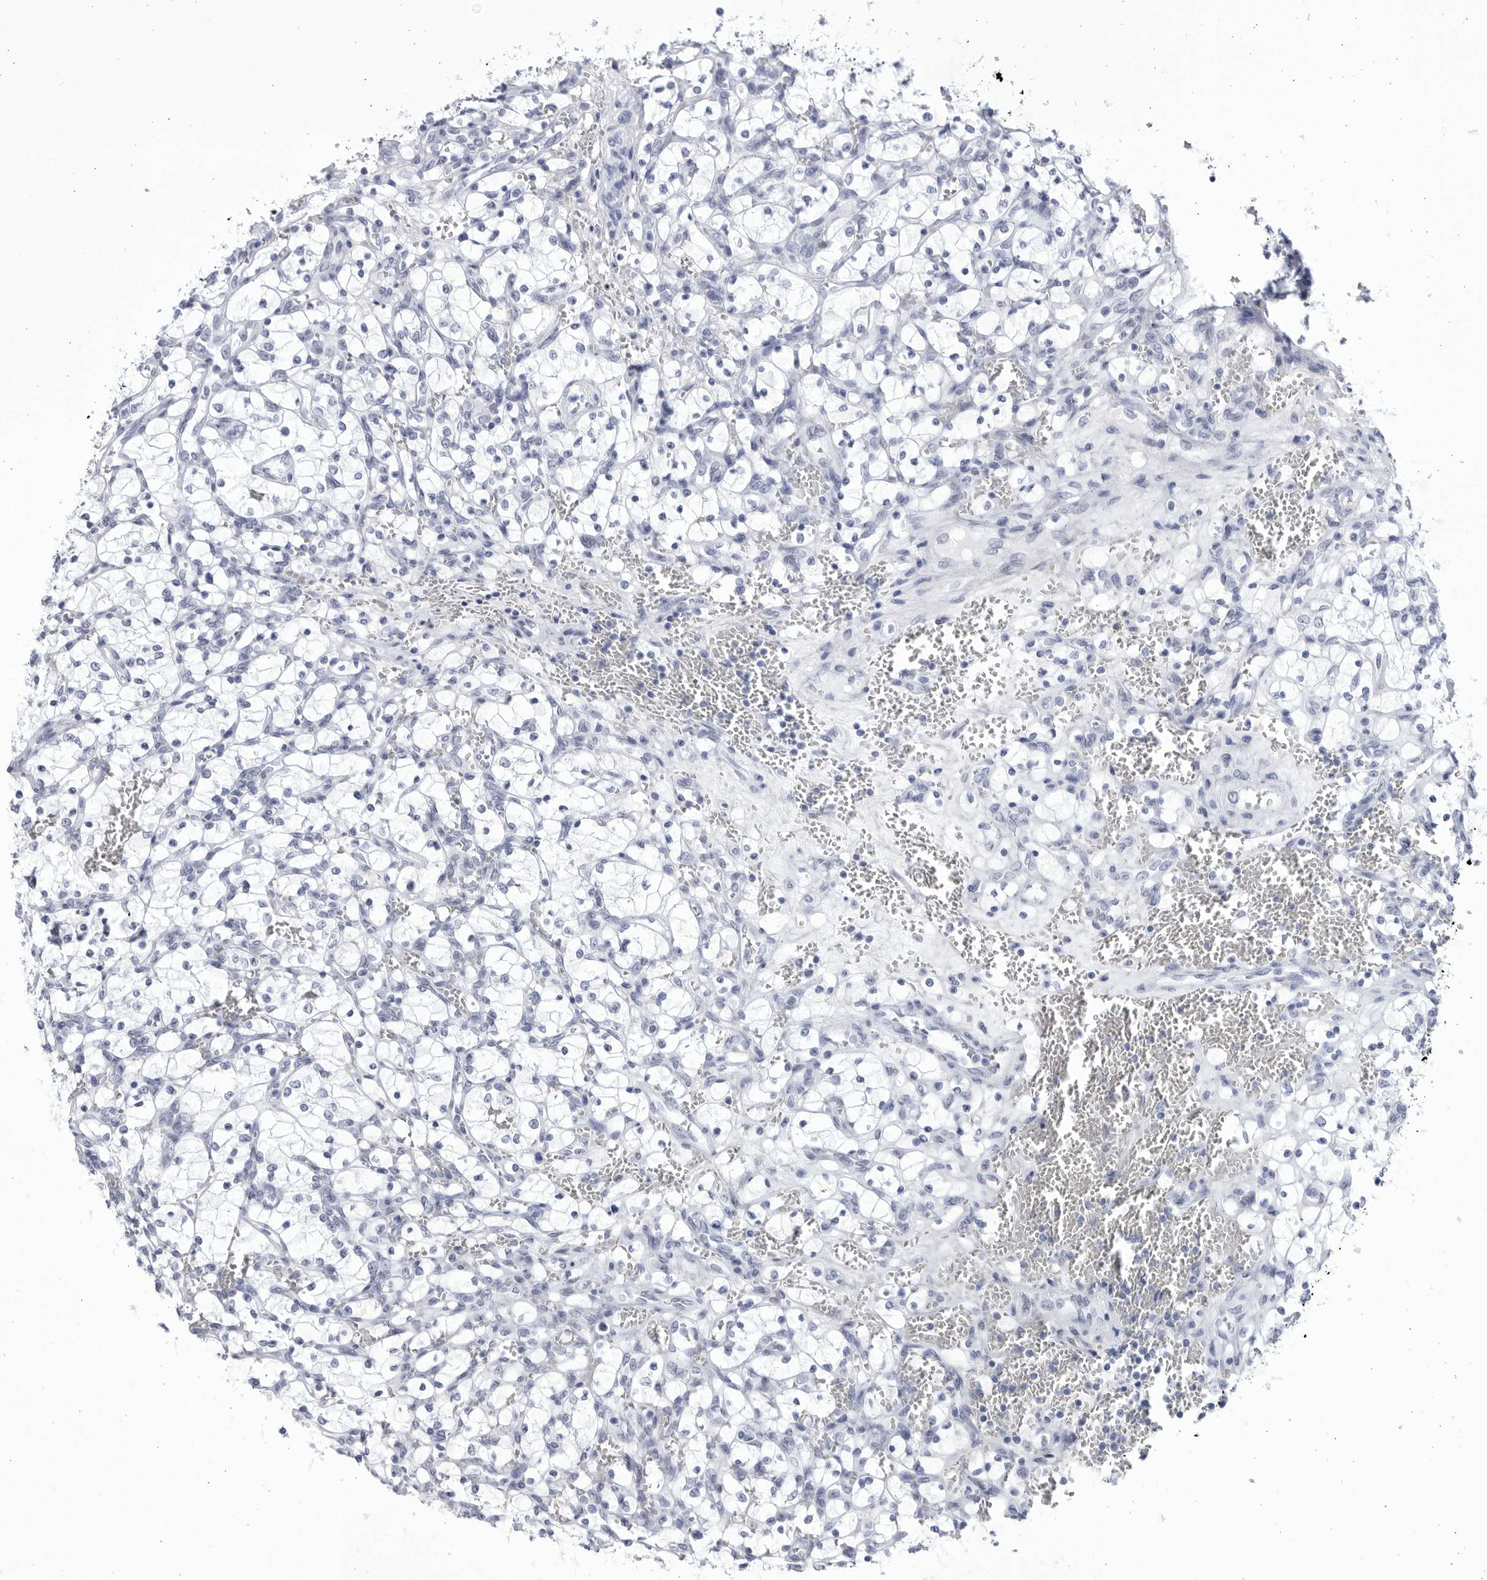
{"staining": {"intensity": "negative", "quantity": "none", "location": "none"}, "tissue": "renal cancer", "cell_type": "Tumor cells", "image_type": "cancer", "snomed": [{"axis": "morphology", "description": "Adenocarcinoma, NOS"}, {"axis": "topography", "description": "Kidney"}], "caption": "Immunohistochemistry (IHC) micrograph of adenocarcinoma (renal) stained for a protein (brown), which exhibits no positivity in tumor cells.", "gene": "CCDC181", "patient": {"sex": "female", "age": 69}}